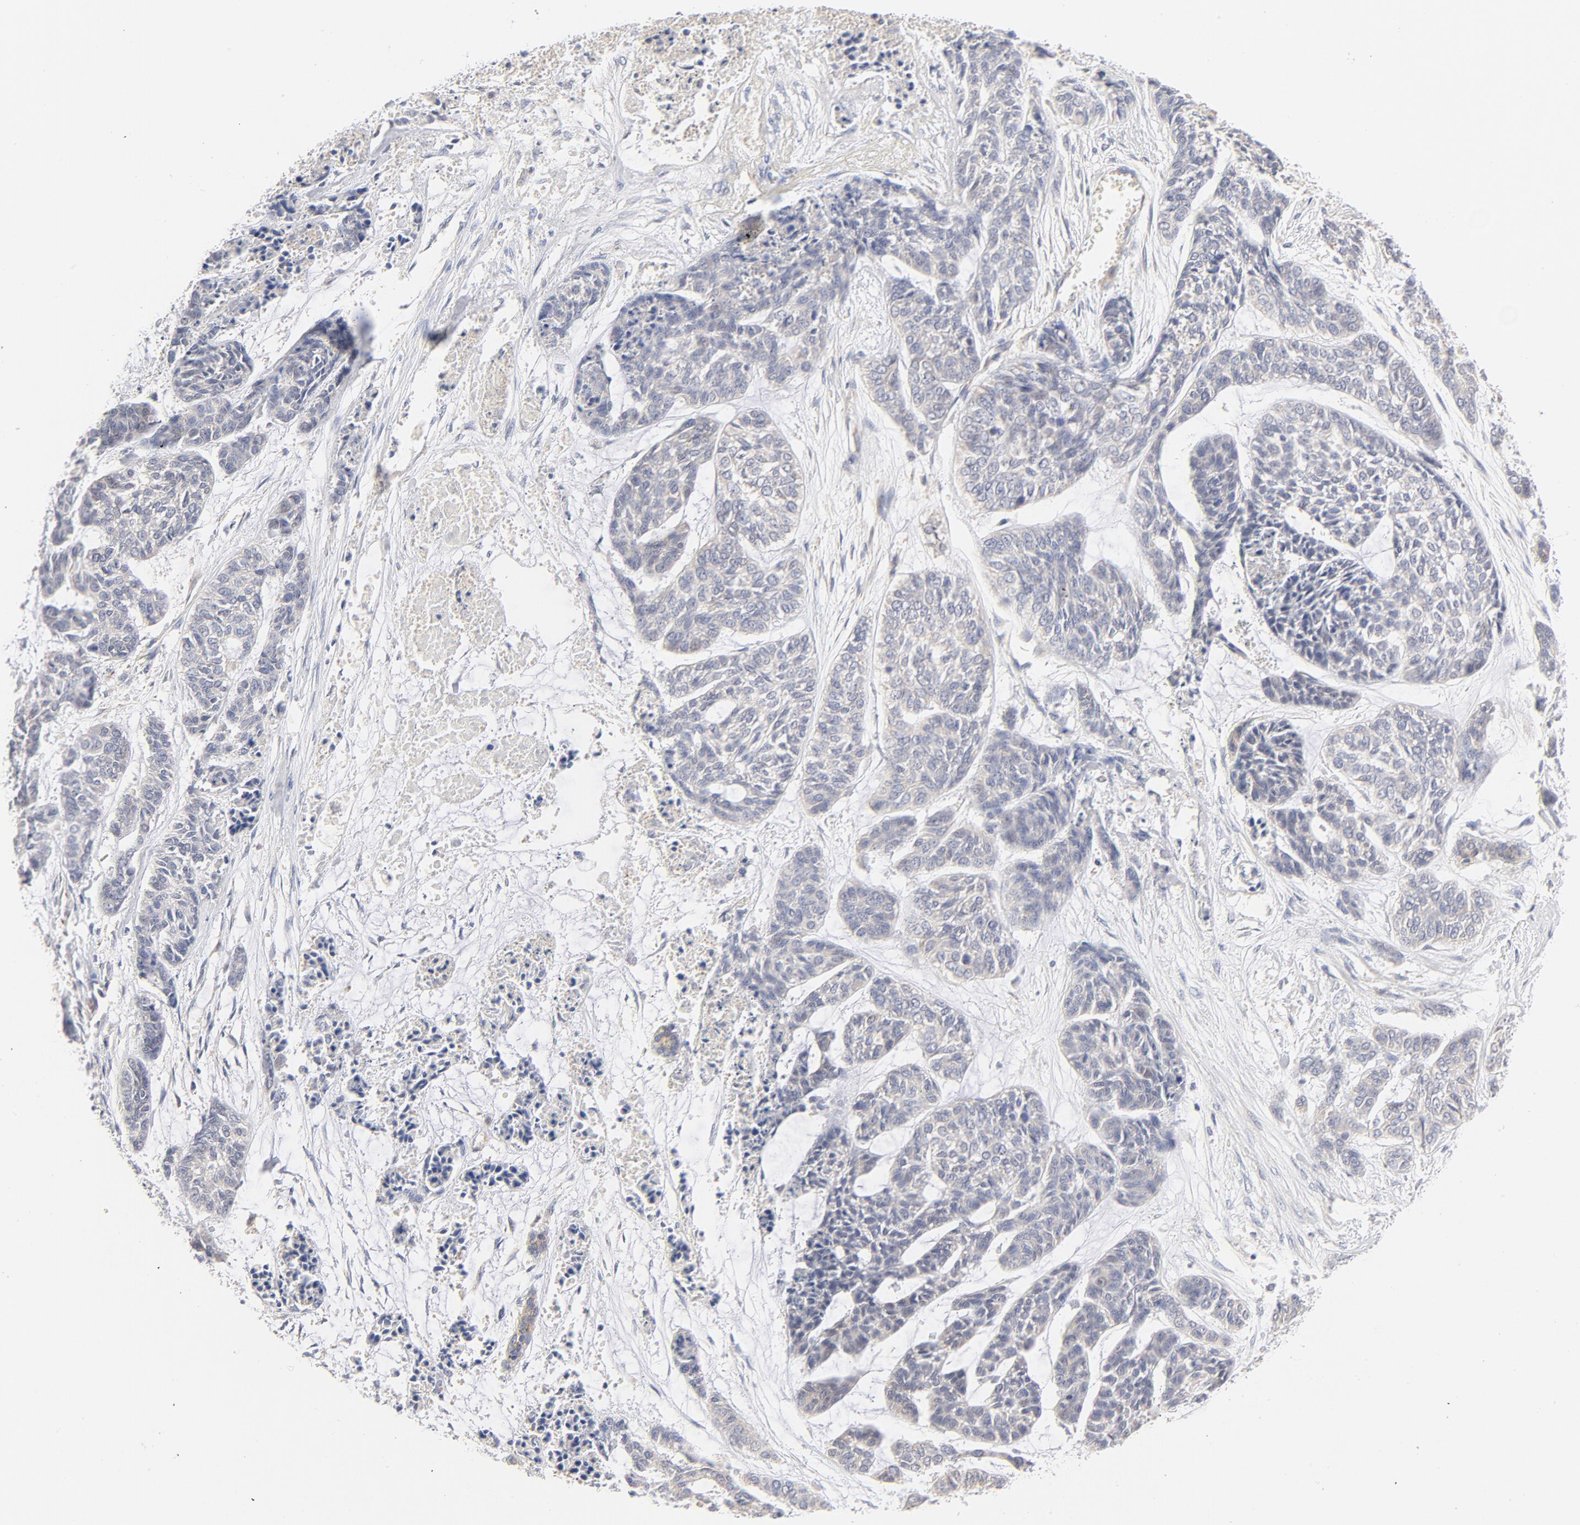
{"staining": {"intensity": "negative", "quantity": "none", "location": "none"}, "tissue": "skin cancer", "cell_type": "Tumor cells", "image_type": "cancer", "snomed": [{"axis": "morphology", "description": "Basal cell carcinoma"}, {"axis": "topography", "description": "Skin"}], "caption": "Immunohistochemistry micrograph of neoplastic tissue: human skin basal cell carcinoma stained with DAB (3,3'-diaminobenzidine) demonstrates no significant protein staining in tumor cells. (DAB immunohistochemistry (IHC), high magnification).", "gene": "MTERF2", "patient": {"sex": "female", "age": 64}}